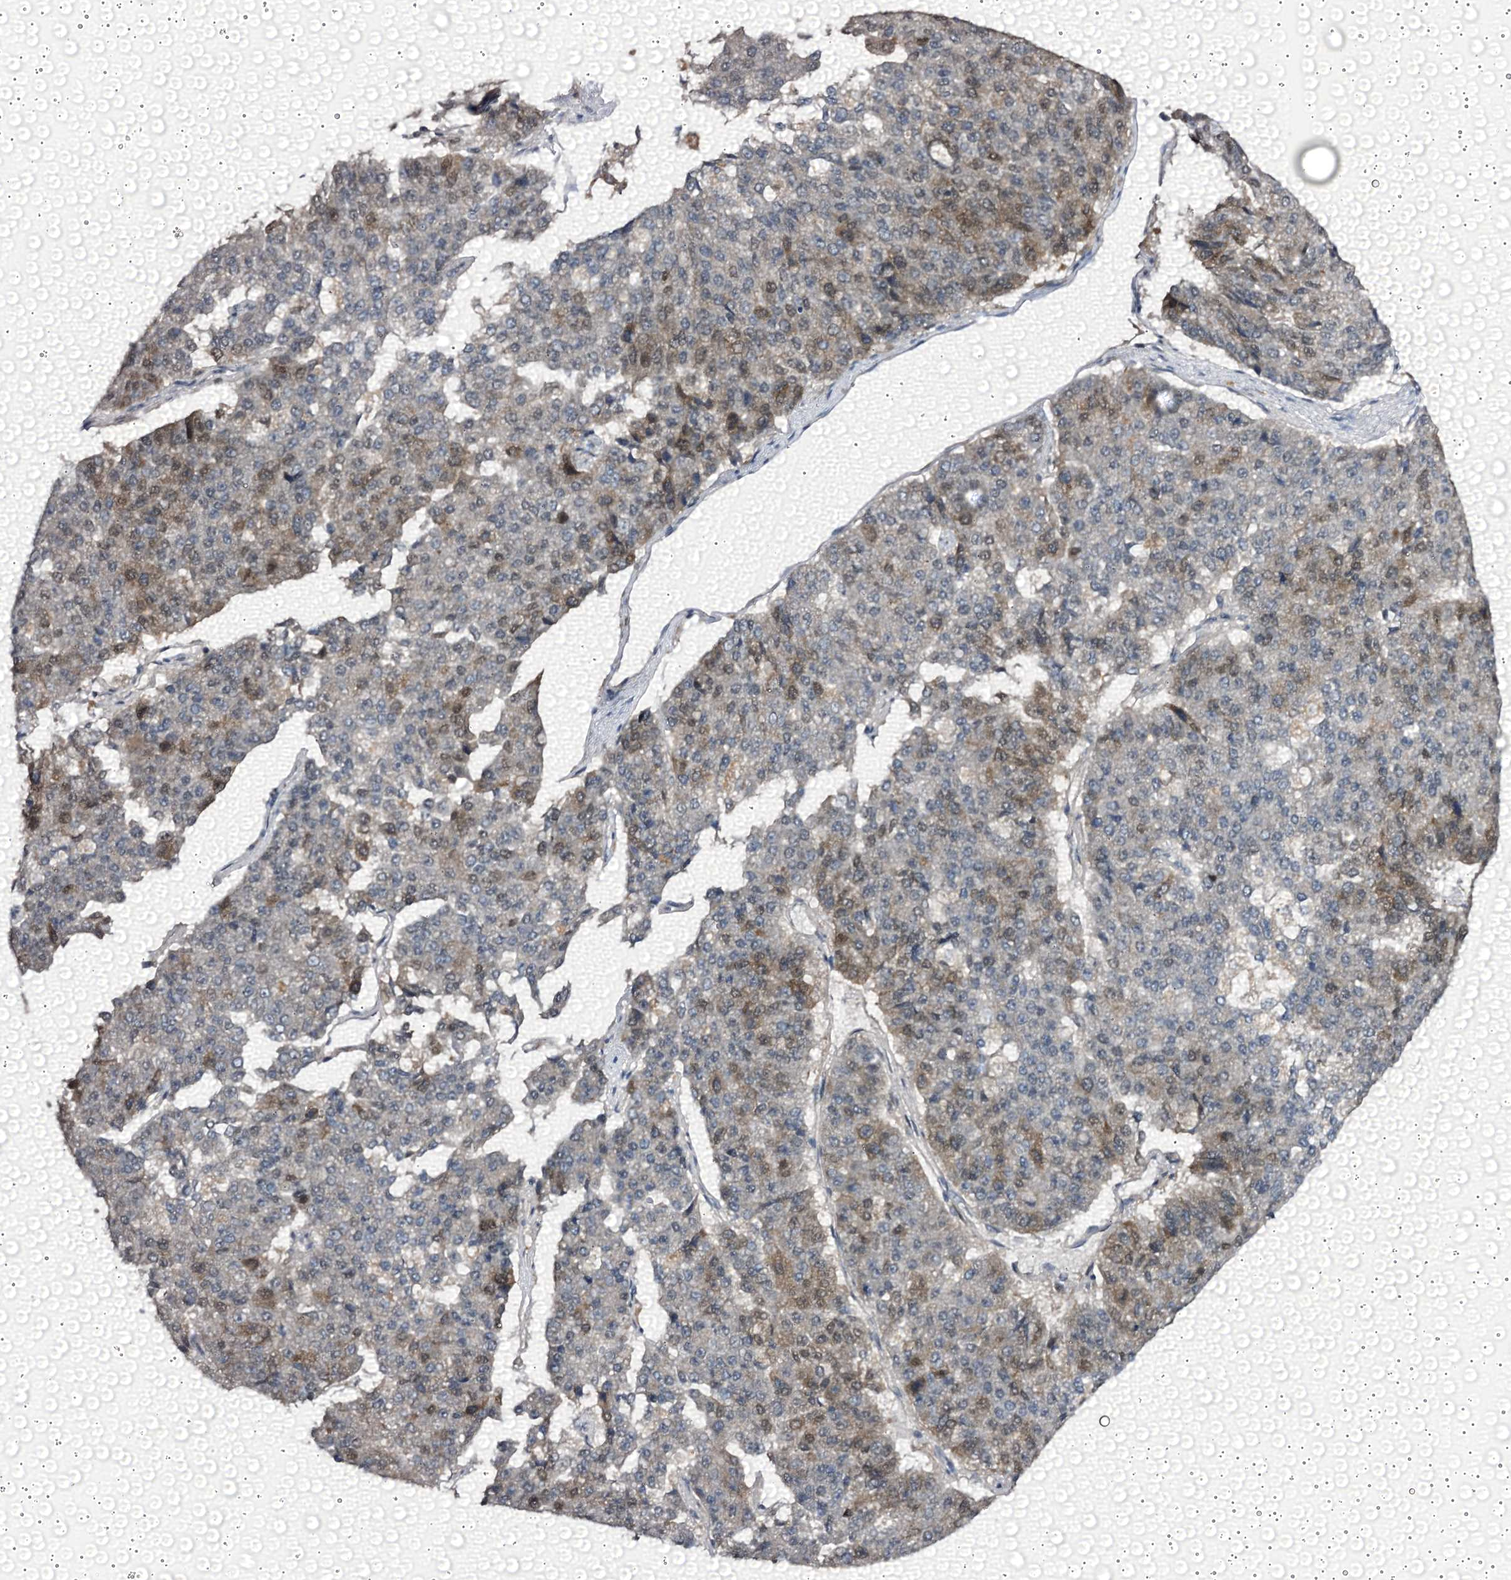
{"staining": {"intensity": "weak", "quantity": "25%-75%", "location": "cytoplasmic/membranous"}, "tissue": "pancreatic cancer", "cell_type": "Tumor cells", "image_type": "cancer", "snomed": [{"axis": "morphology", "description": "Adenocarcinoma, NOS"}, {"axis": "topography", "description": "Pancreas"}], "caption": "Immunohistochemistry of human pancreatic adenocarcinoma displays low levels of weak cytoplasmic/membranous positivity in approximately 25%-75% of tumor cells.", "gene": "NCAPD2", "patient": {"sex": "male", "age": 50}}